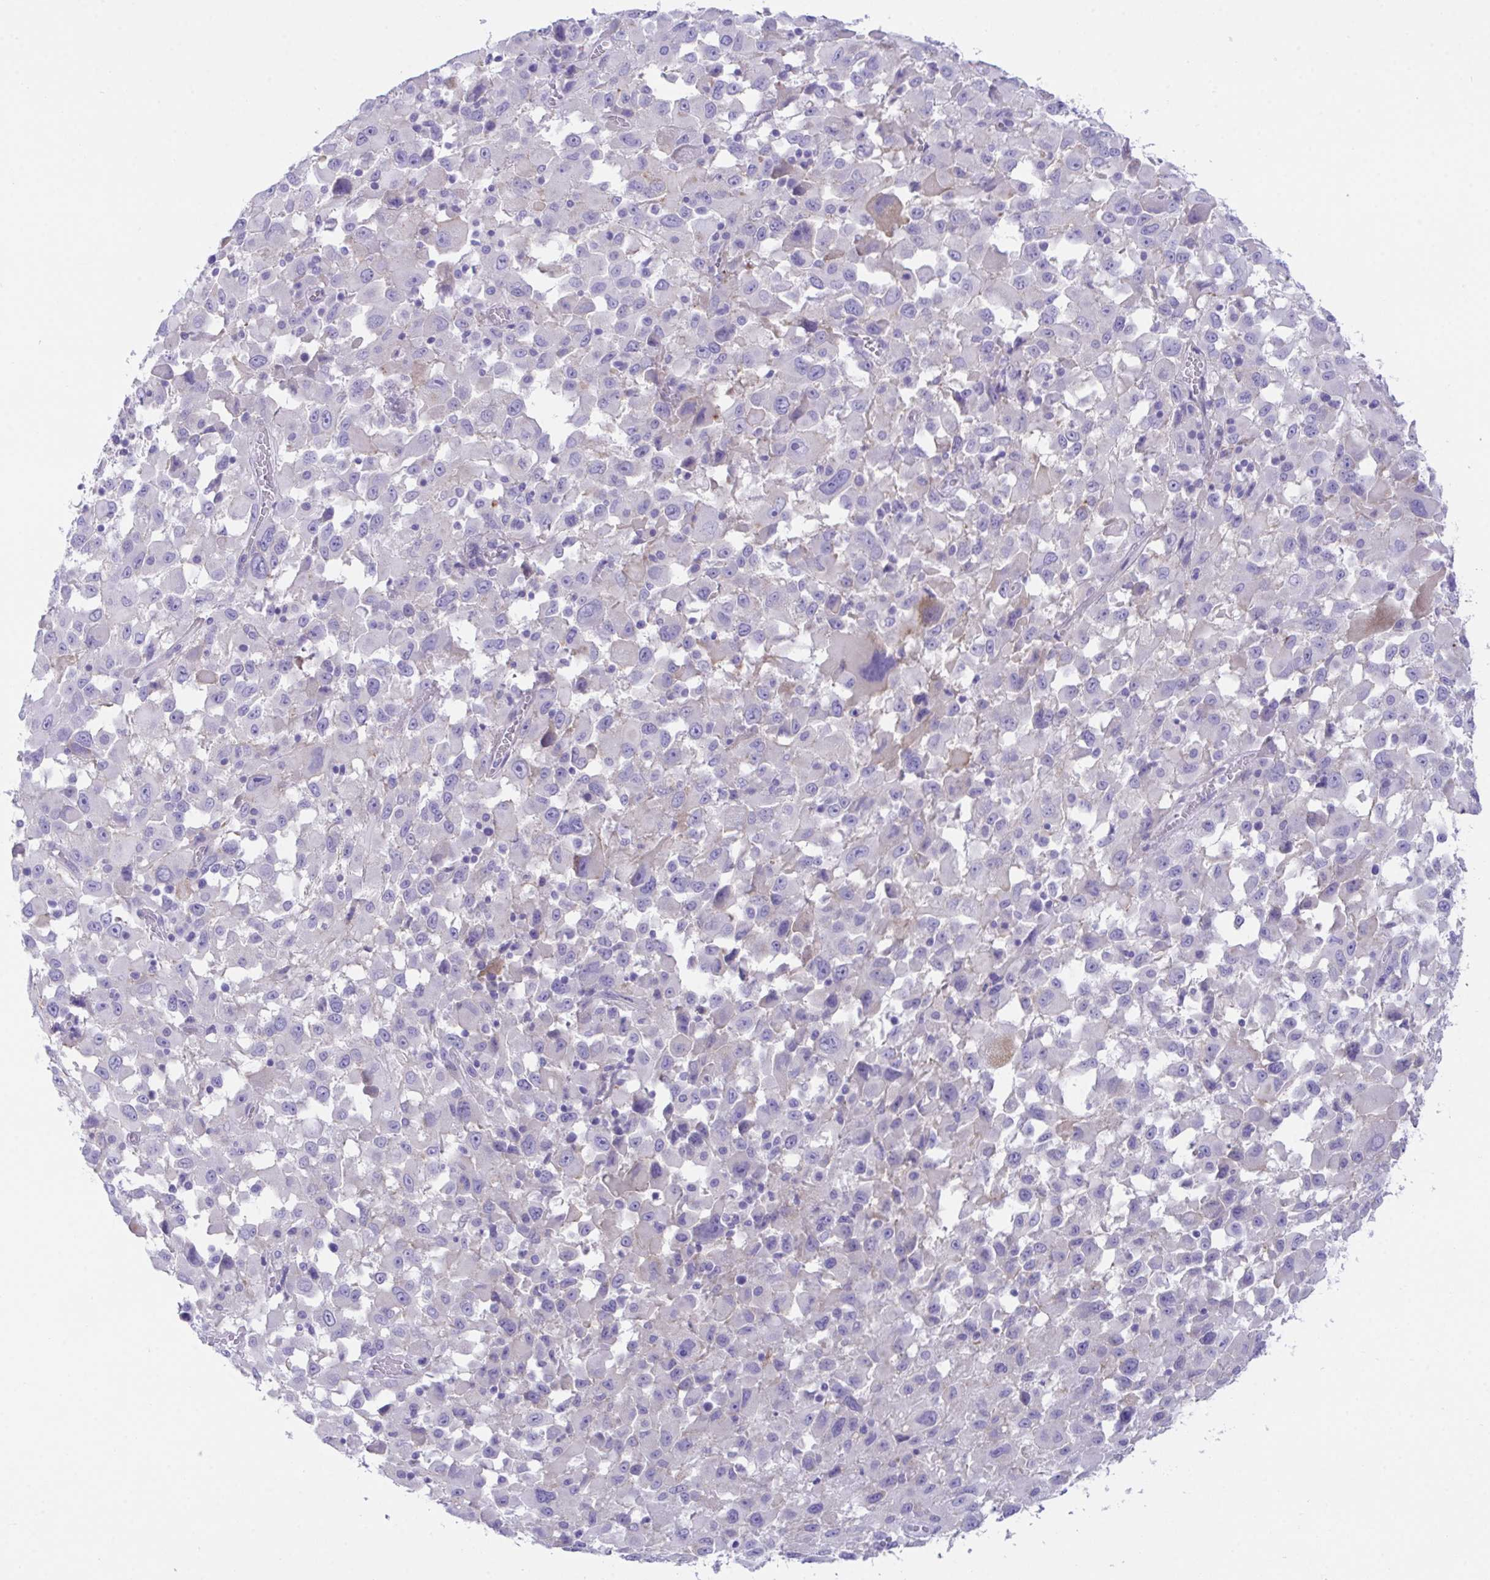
{"staining": {"intensity": "weak", "quantity": "<25%", "location": "cytoplasmic/membranous"}, "tissue": "melanoma", "cell_type": "Tumor cells", "image_type": "cancer", "snomed": [{"axis": "morphology", "description": "Malignant melanoma, Metastatic site"}, {"axis": "topography", "description": "Soft tissue"}], "caption": "Tumor cells are negative for protein expression in human malignant melanoma (metastatic site).", "gene": "TMEM106B", "patient": {"sex": "male", "age": 50}}